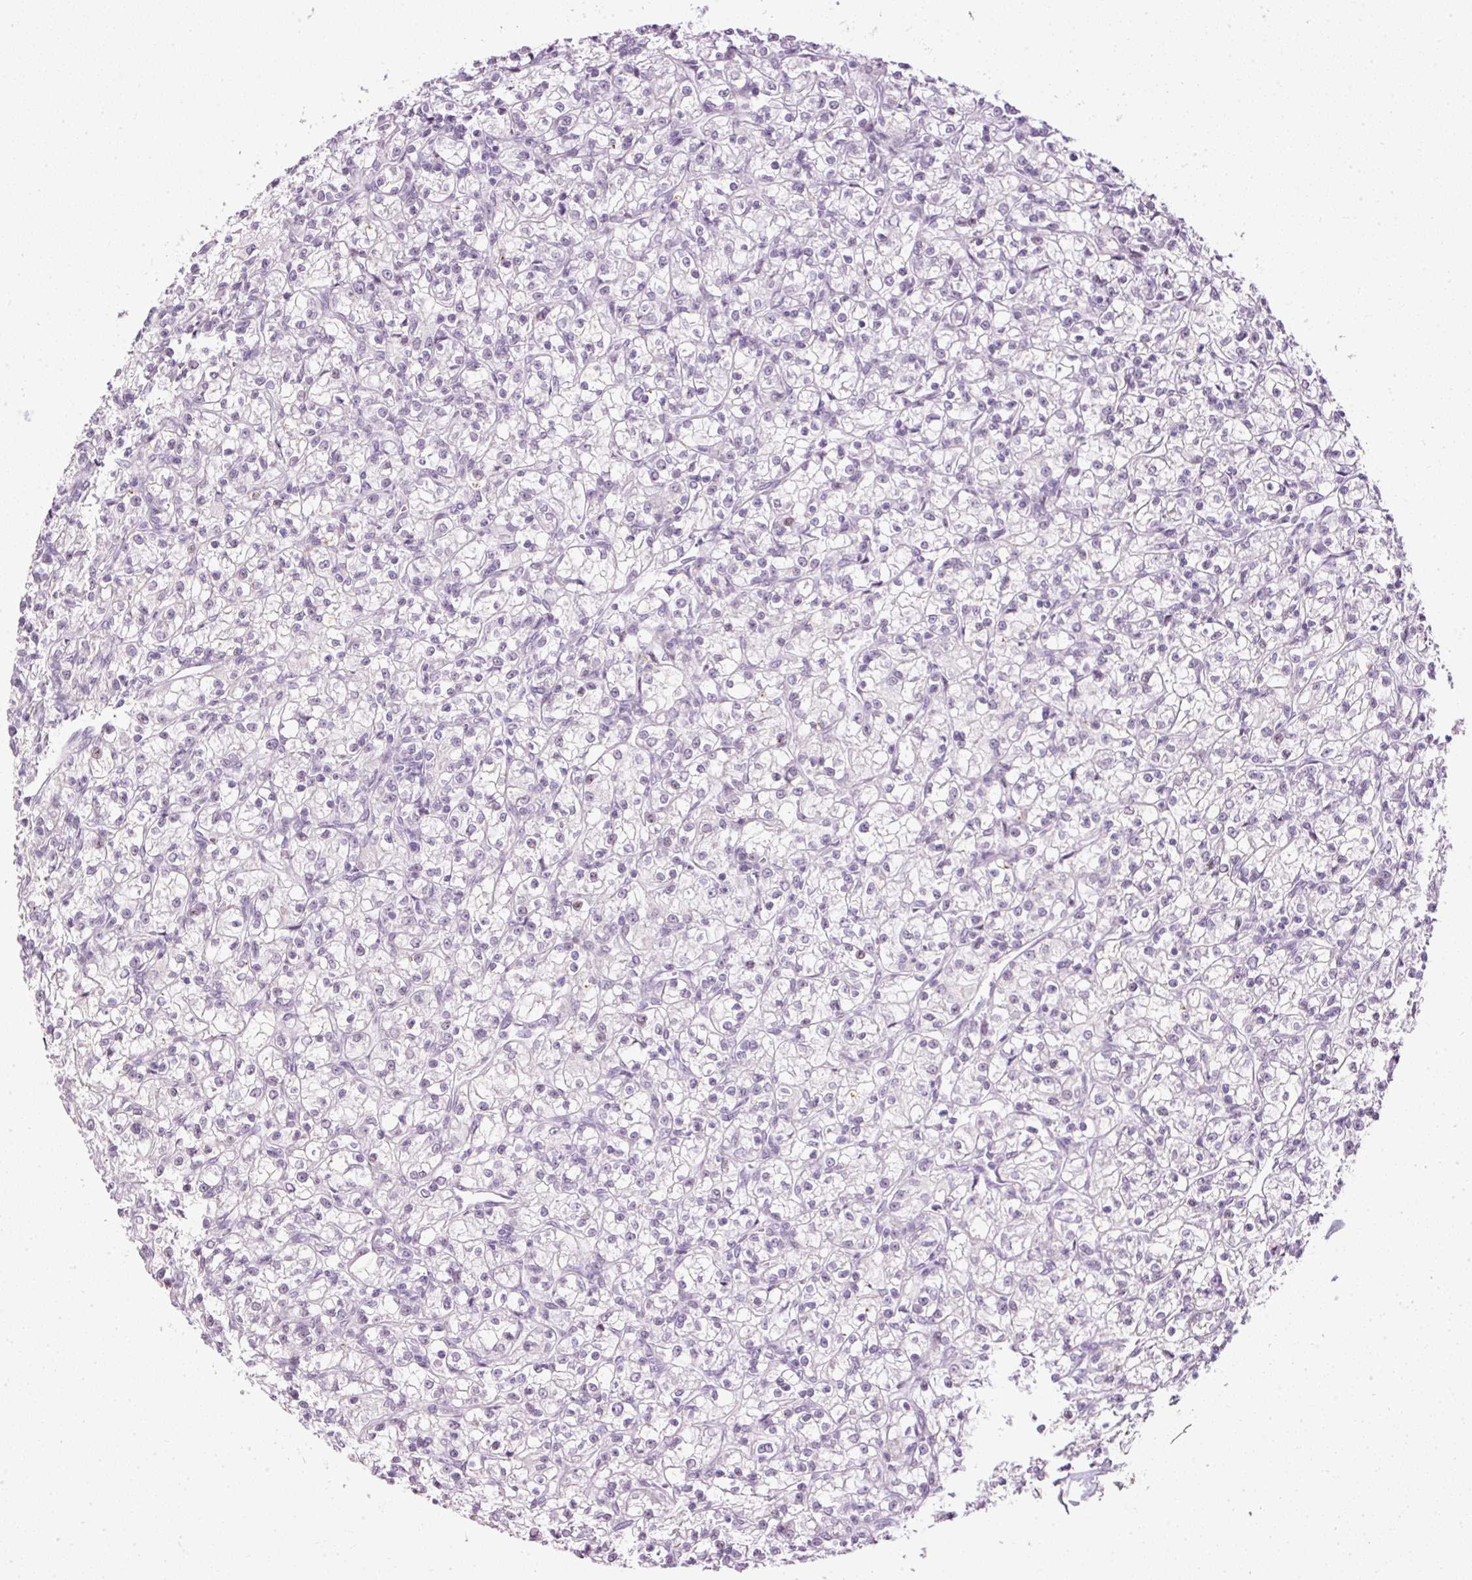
{"staining": {"intensity": "weak", "quantity": "<25%", "location": "nuclear"}, "tissue": "renal cancer", "cell_type": "Tumor cells", "image_type": "cancer", "snomed": [{"axis": "morphology", "description": "Adenocarcinoma, NOS"}, {"axis": "topography", "description": "Kidney"}], "caption": "A micrograph of human renal adenocarcinoma is negative for staining in tumor cells.", "gene": "PDE6B", "patient": {"sex": "female", "age": 59}}